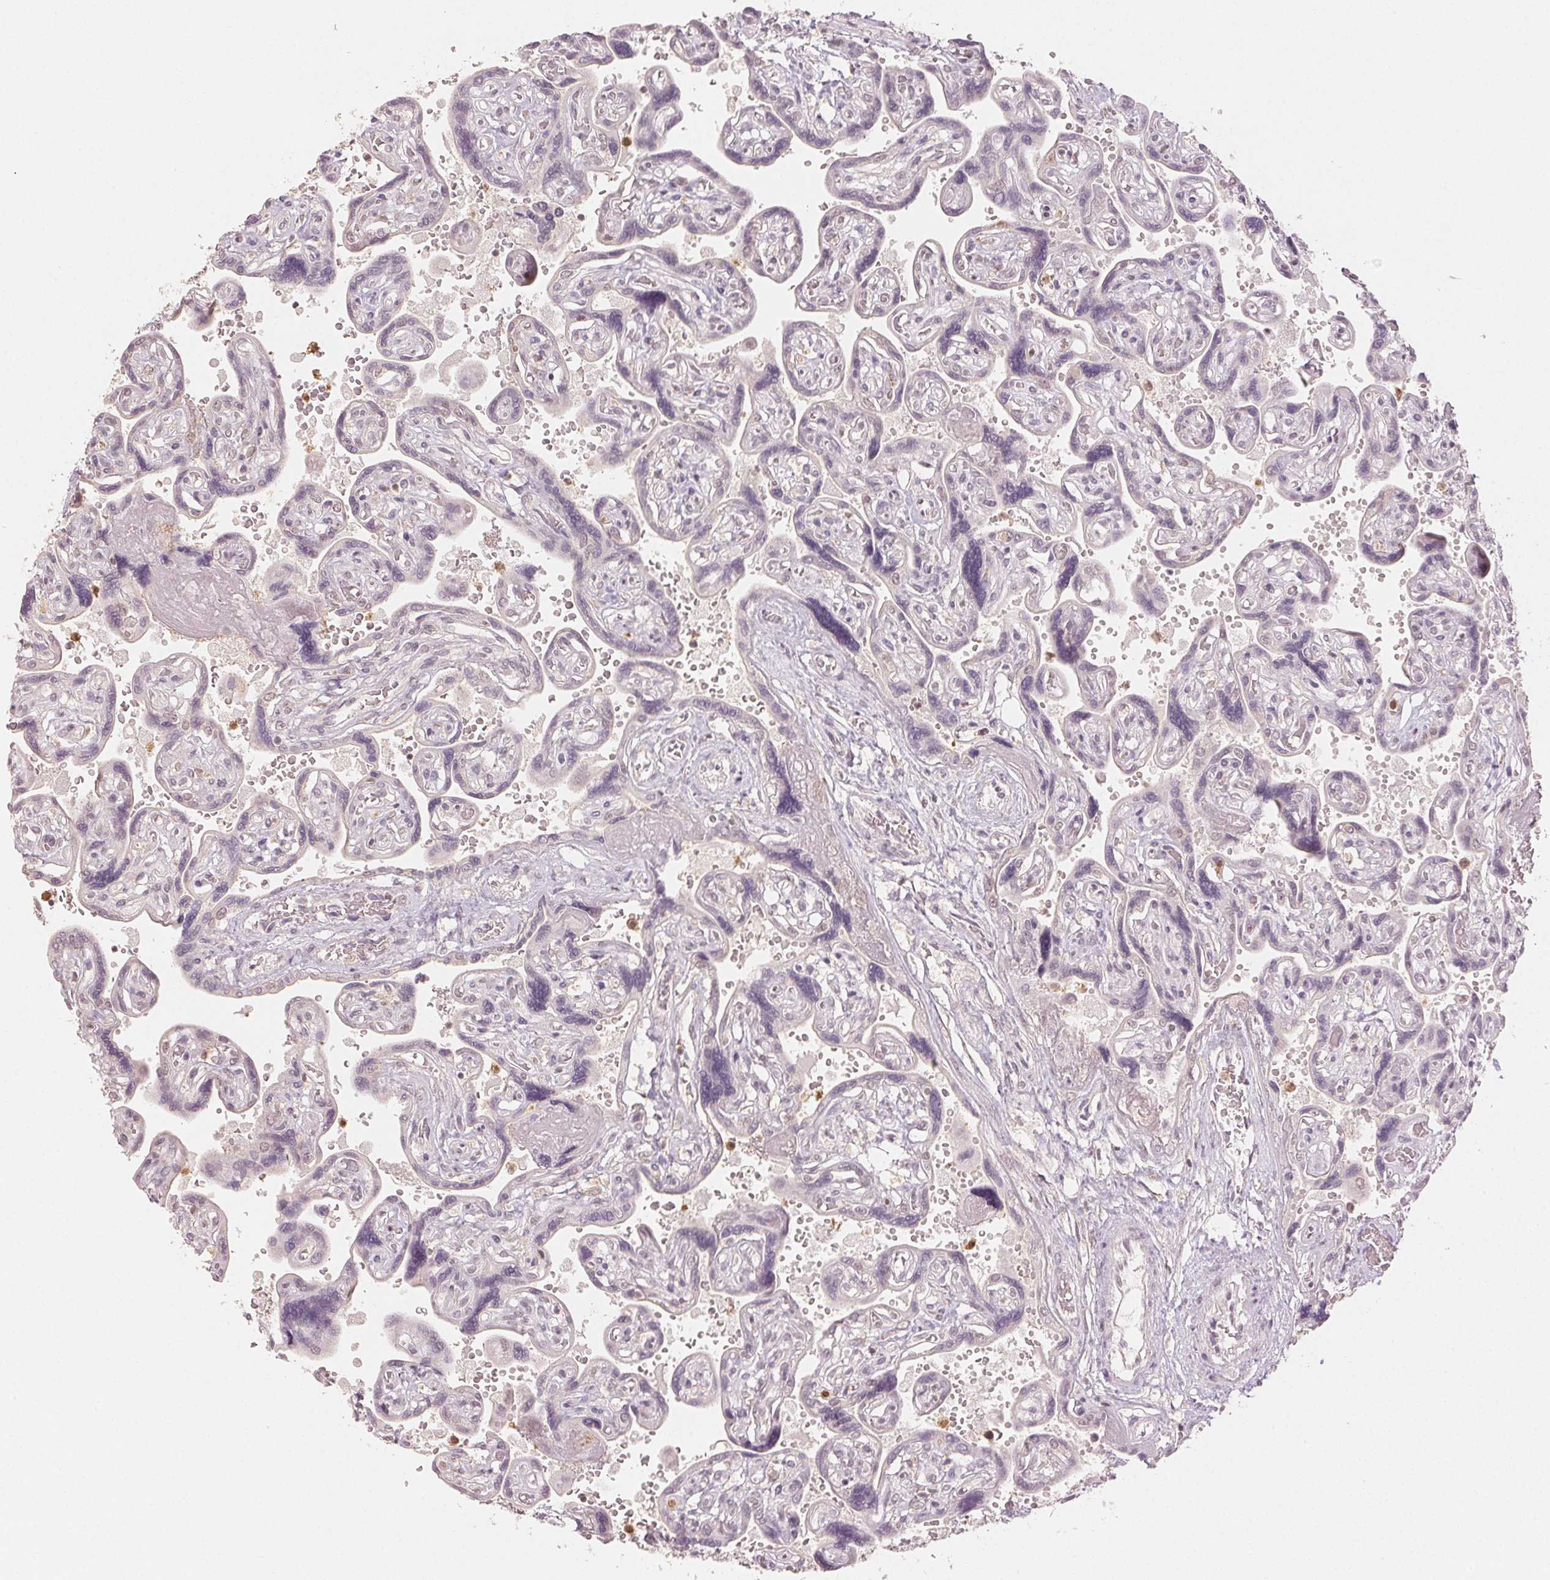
{"staining": {"intensity": "moderate", "quantity": ">75%", "location": "cytoplasmic/membranous,nuclear"}, "tissue": "placenta", "cell_type": "Decidual cells", "image_type": "normal", "snomed": [{"axis": "morphology", "description": "Normal tissue, NOS"}, {"axis": "topography", "description": "Placenta"}], "caption": "Immunohistochemistry (IHC) photomicrograph of normal placenta: human placenta stained using immunohistochemistry reveals medium levels of moderate protein expression localized specifically in the cytoplasmic/membranous,nuclear of decidual cells, appearing as a cytoplasmic/membranous,nuclear brown color.", "gene": "MAPK14", "patient": {"sex": "female", "age": 32}}